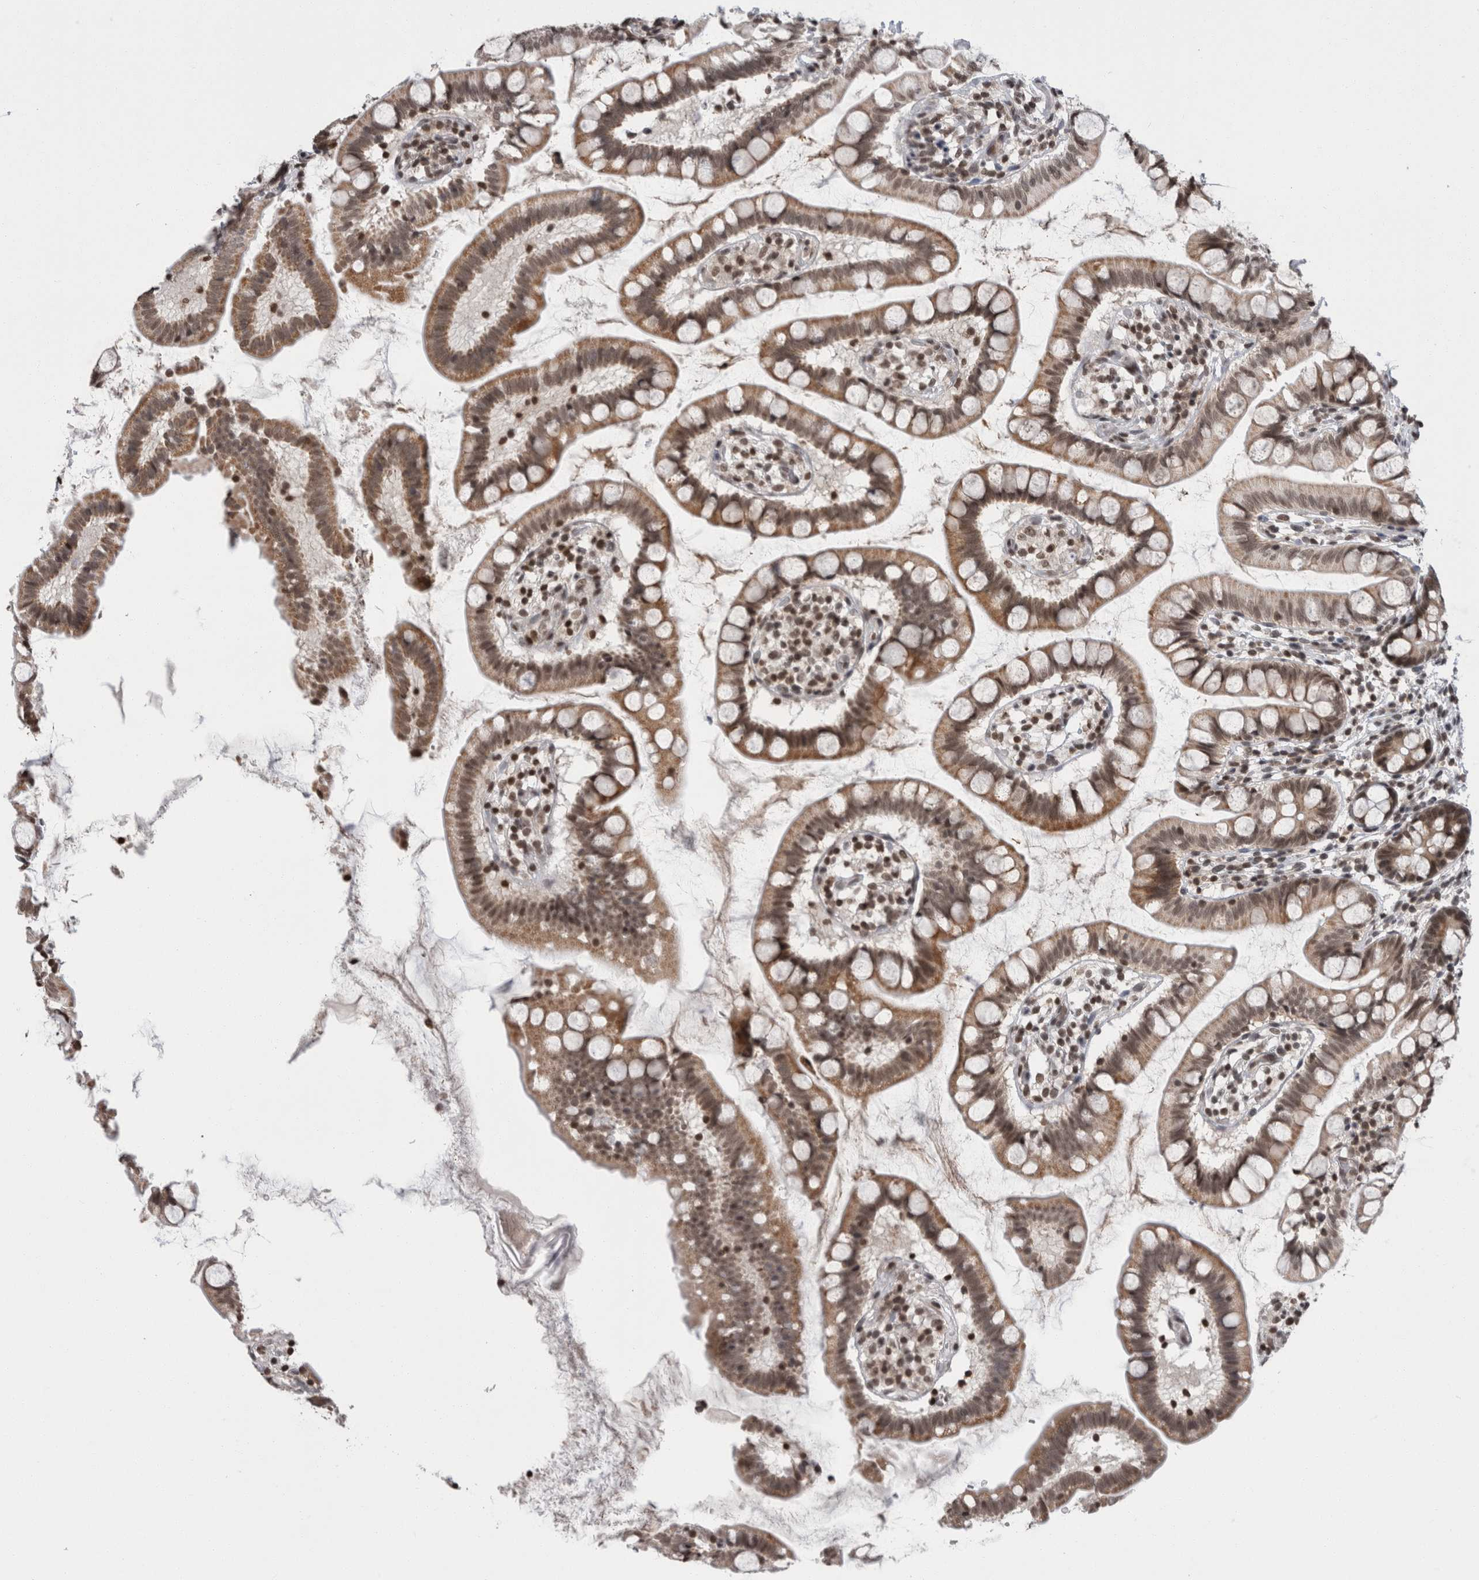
{"staining": {"intensity": "moderate", "quantity": ">75%", "location": "cytoplasmic/membranous,nuclear"}, "tissue": "small intestine", "cell_type": "Glandular cells", "image_type": "normal", "snomed": [{"axis": "morphology", "description": "Normal tissue, NOS"}, {"axis": "topography", "description": "Small intestine"}], "caption": "A brown stain labels moderate cytoplasmic/membranous,nuclear positivity of a protein in glandular cells of benign small intestine. The protein is stained brown, and the nuclei are stained in blue (DAB (3,3'-diaminobenzidine) IHC with brightfield microscopy, high magnification).", "gene": "ZBTB11", "patient": {"sex": "female", "age": 84}}